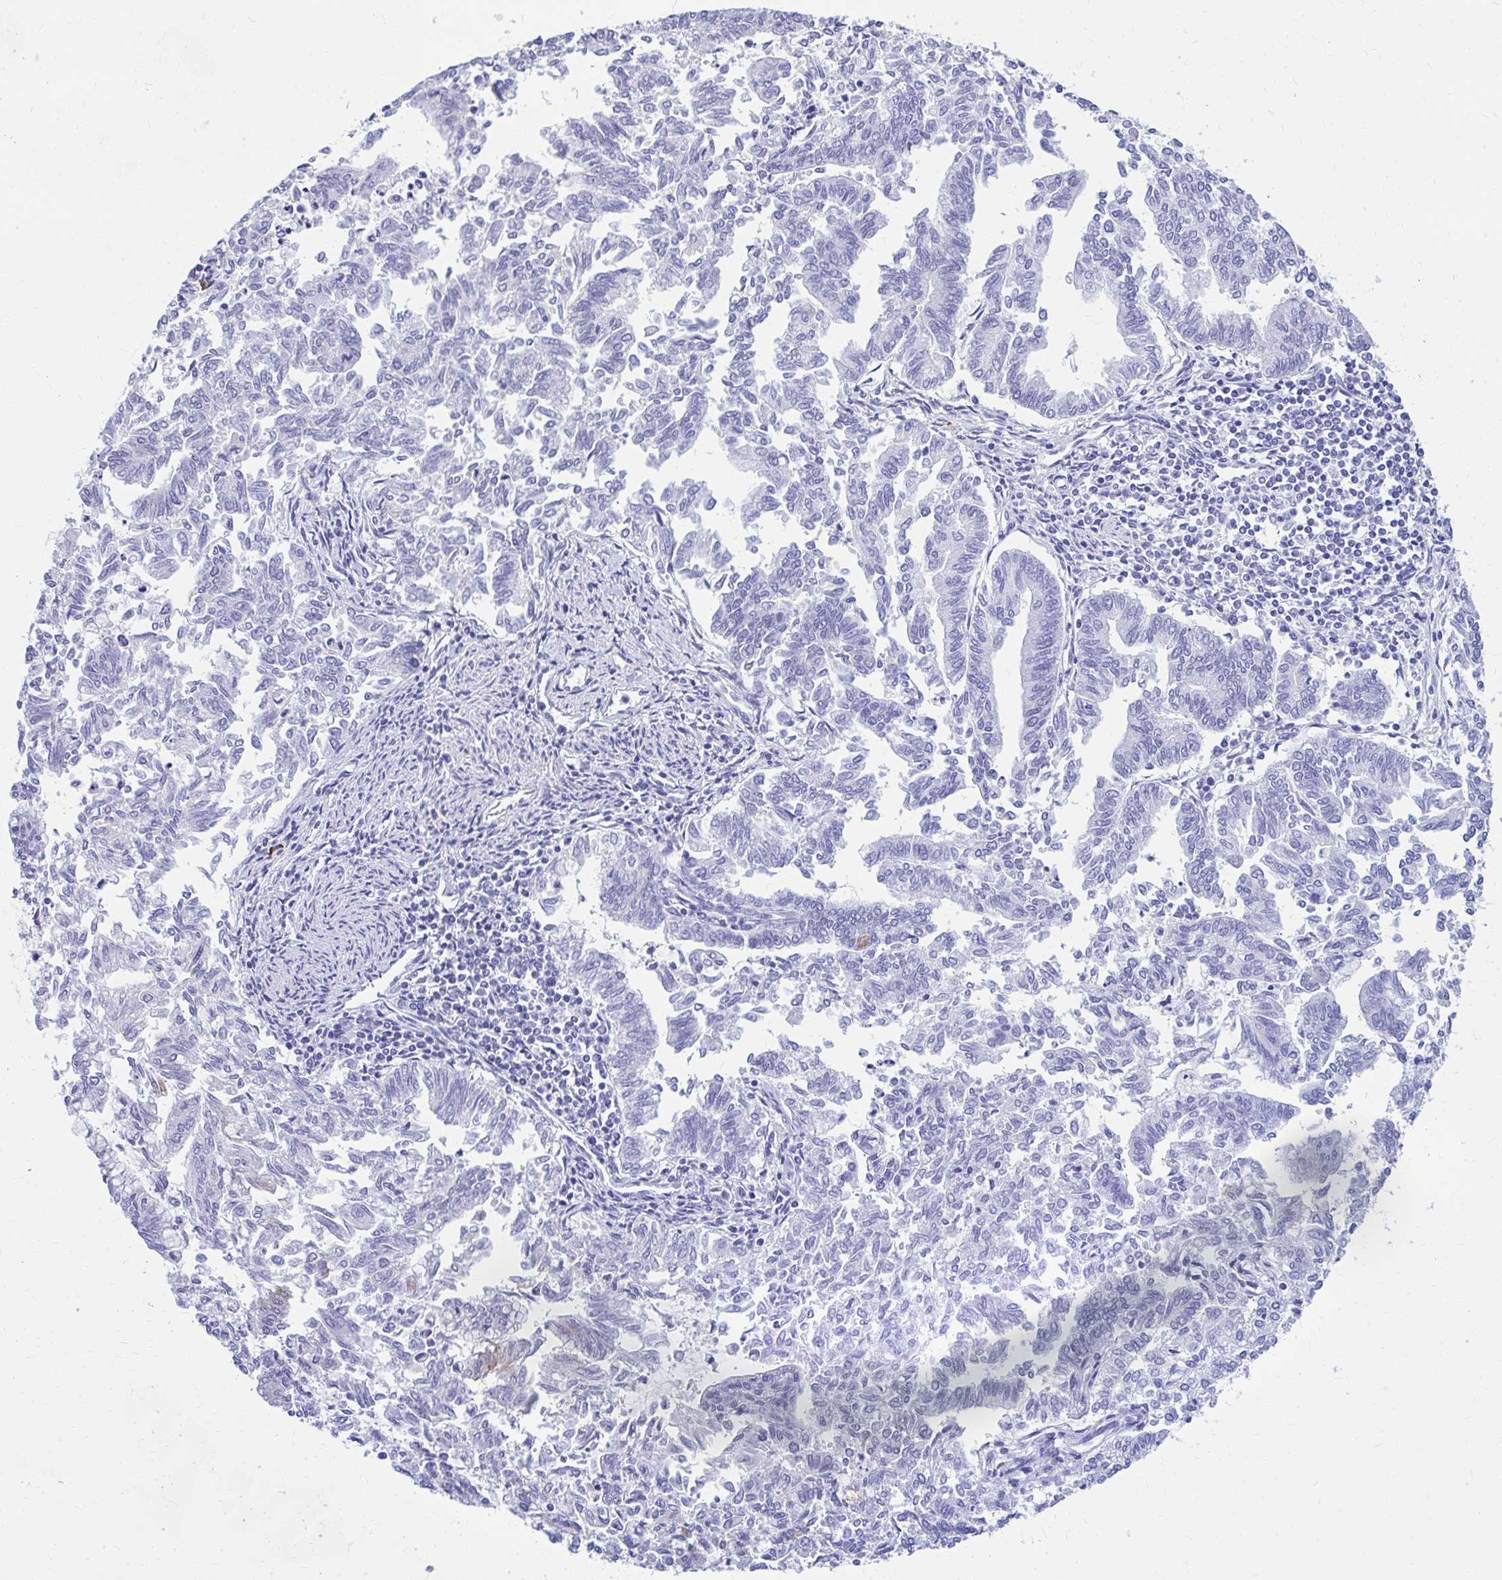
{"staining": {"intensity": "negative", "quantity": "none", "location": "none"}, "tissue": "endometrial cancer", "cell_type": "Tumor cells", "image_type": "cancer", "snomed": [{"axis": "morphology", "description": "Adenocarcinoma, NOS"}, {"axis": "topography", "description": "Endometrium"}], "caption": "This micrograph is of adenocarcinoma (endometrial) stained with IHC to label a protein in brown with the nuclei are counter-stained blue. There is no expression in tumor cells. Brightfield microscopy of immunohistochemistry (IHC) stained with DAB (3,3'-diaminobenzidine) (brown) and hematoxylin (blue), captured at high magnification.", "gene": "NSG2", "patient": {"sex": "female", "age": 79}}